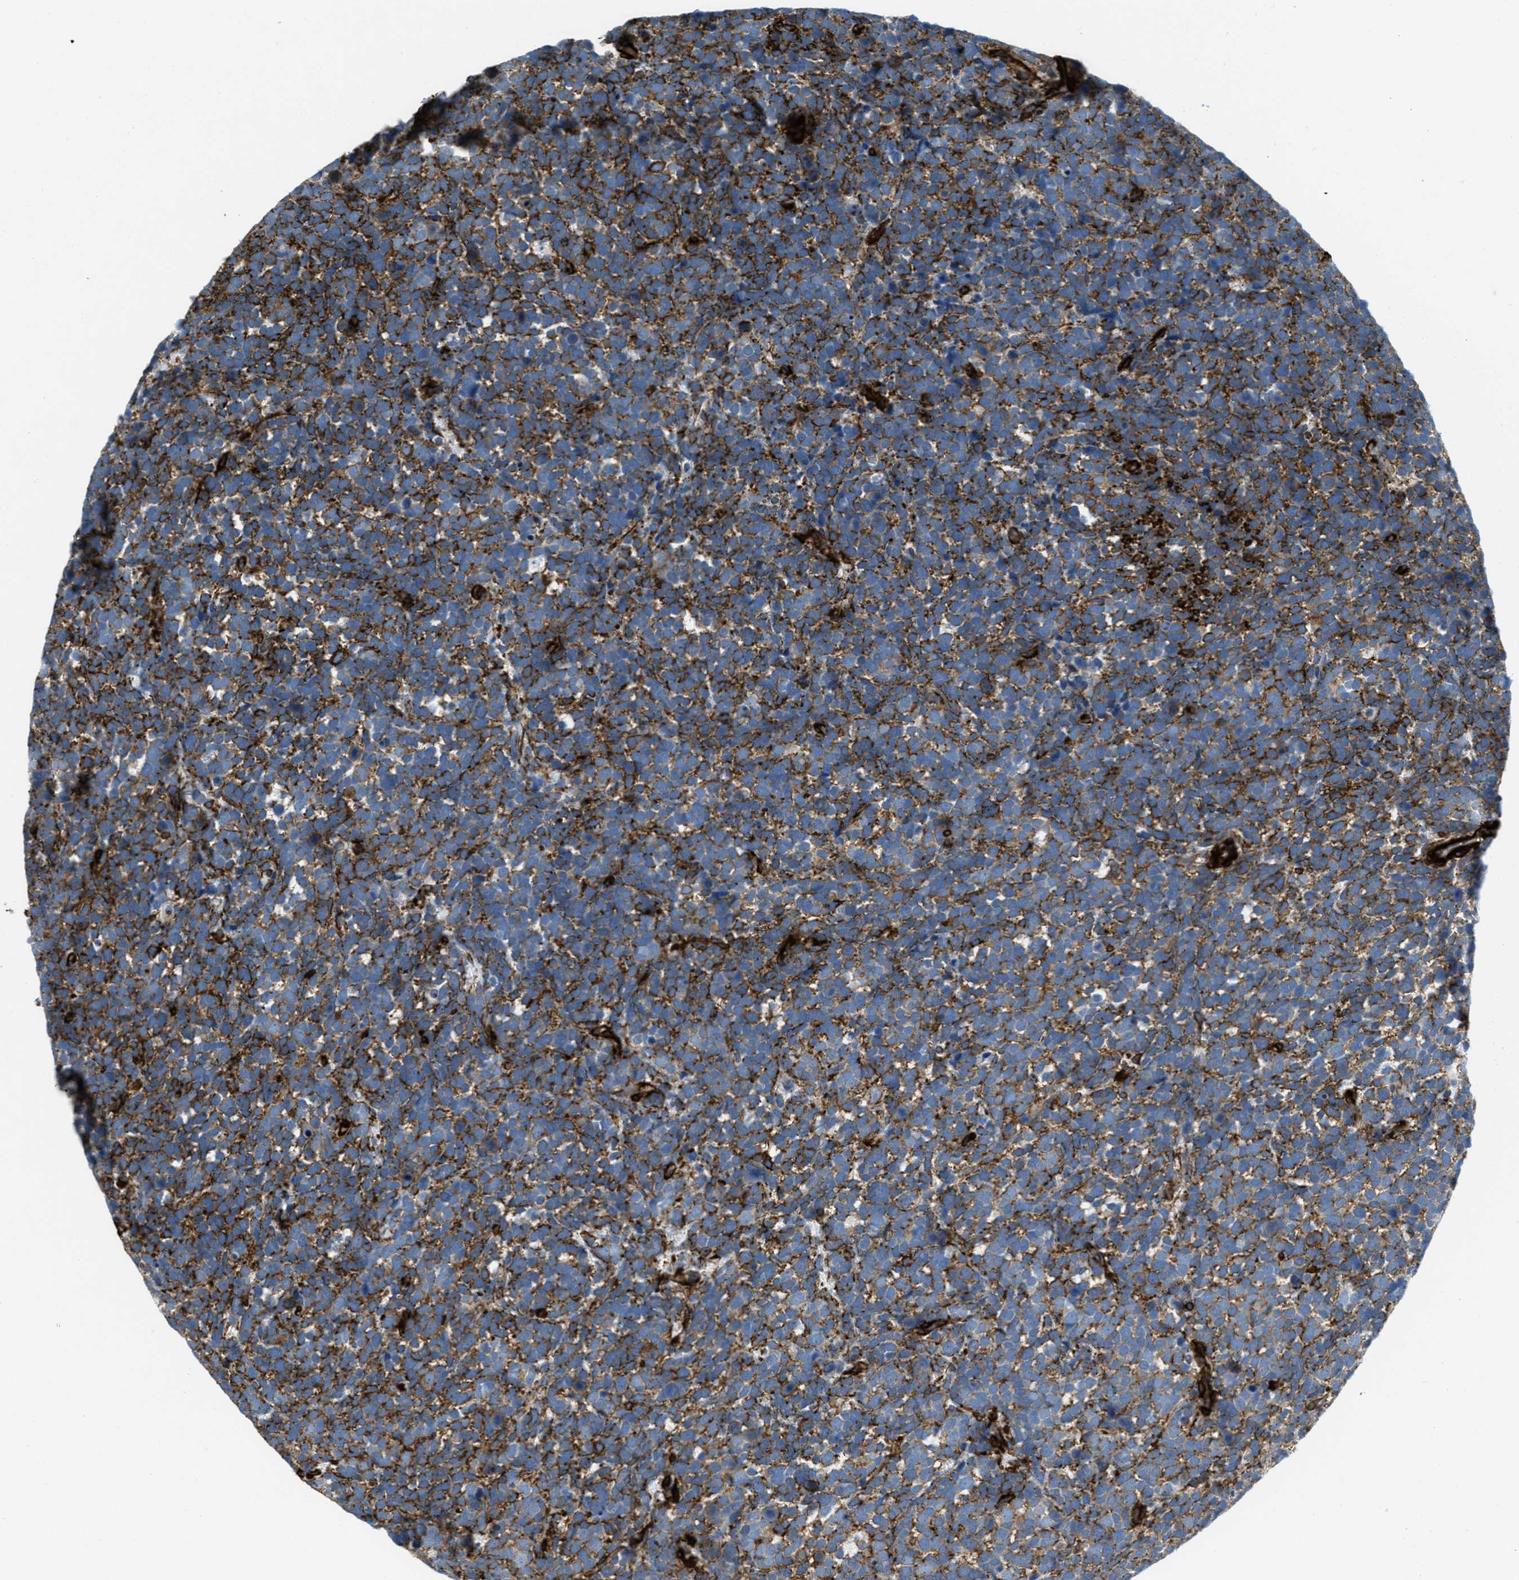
{"staining": {"intensity": "strong", "quantity": ">75%", "location": "cytoplasmic/membranous"}, "tissue": "urothelial cancer", "cell_type": "Tumor cells", "image_type": "cancer", "snomed": [{"axis": "morphology", "description": "Urothelial carcinoma, High grade"}, {"axis": "topography", "description": "Urinary bladder"}], "caption": "High-grade urothelial carcinoma stained for a protein reveals strong cytoplasmic/membranous positivity in tumor cells. (DAB = brown stain, brightfield microscopy at high magnification).", "gene": "CALD1", "patient": {"sex": "female", "age": 82}}